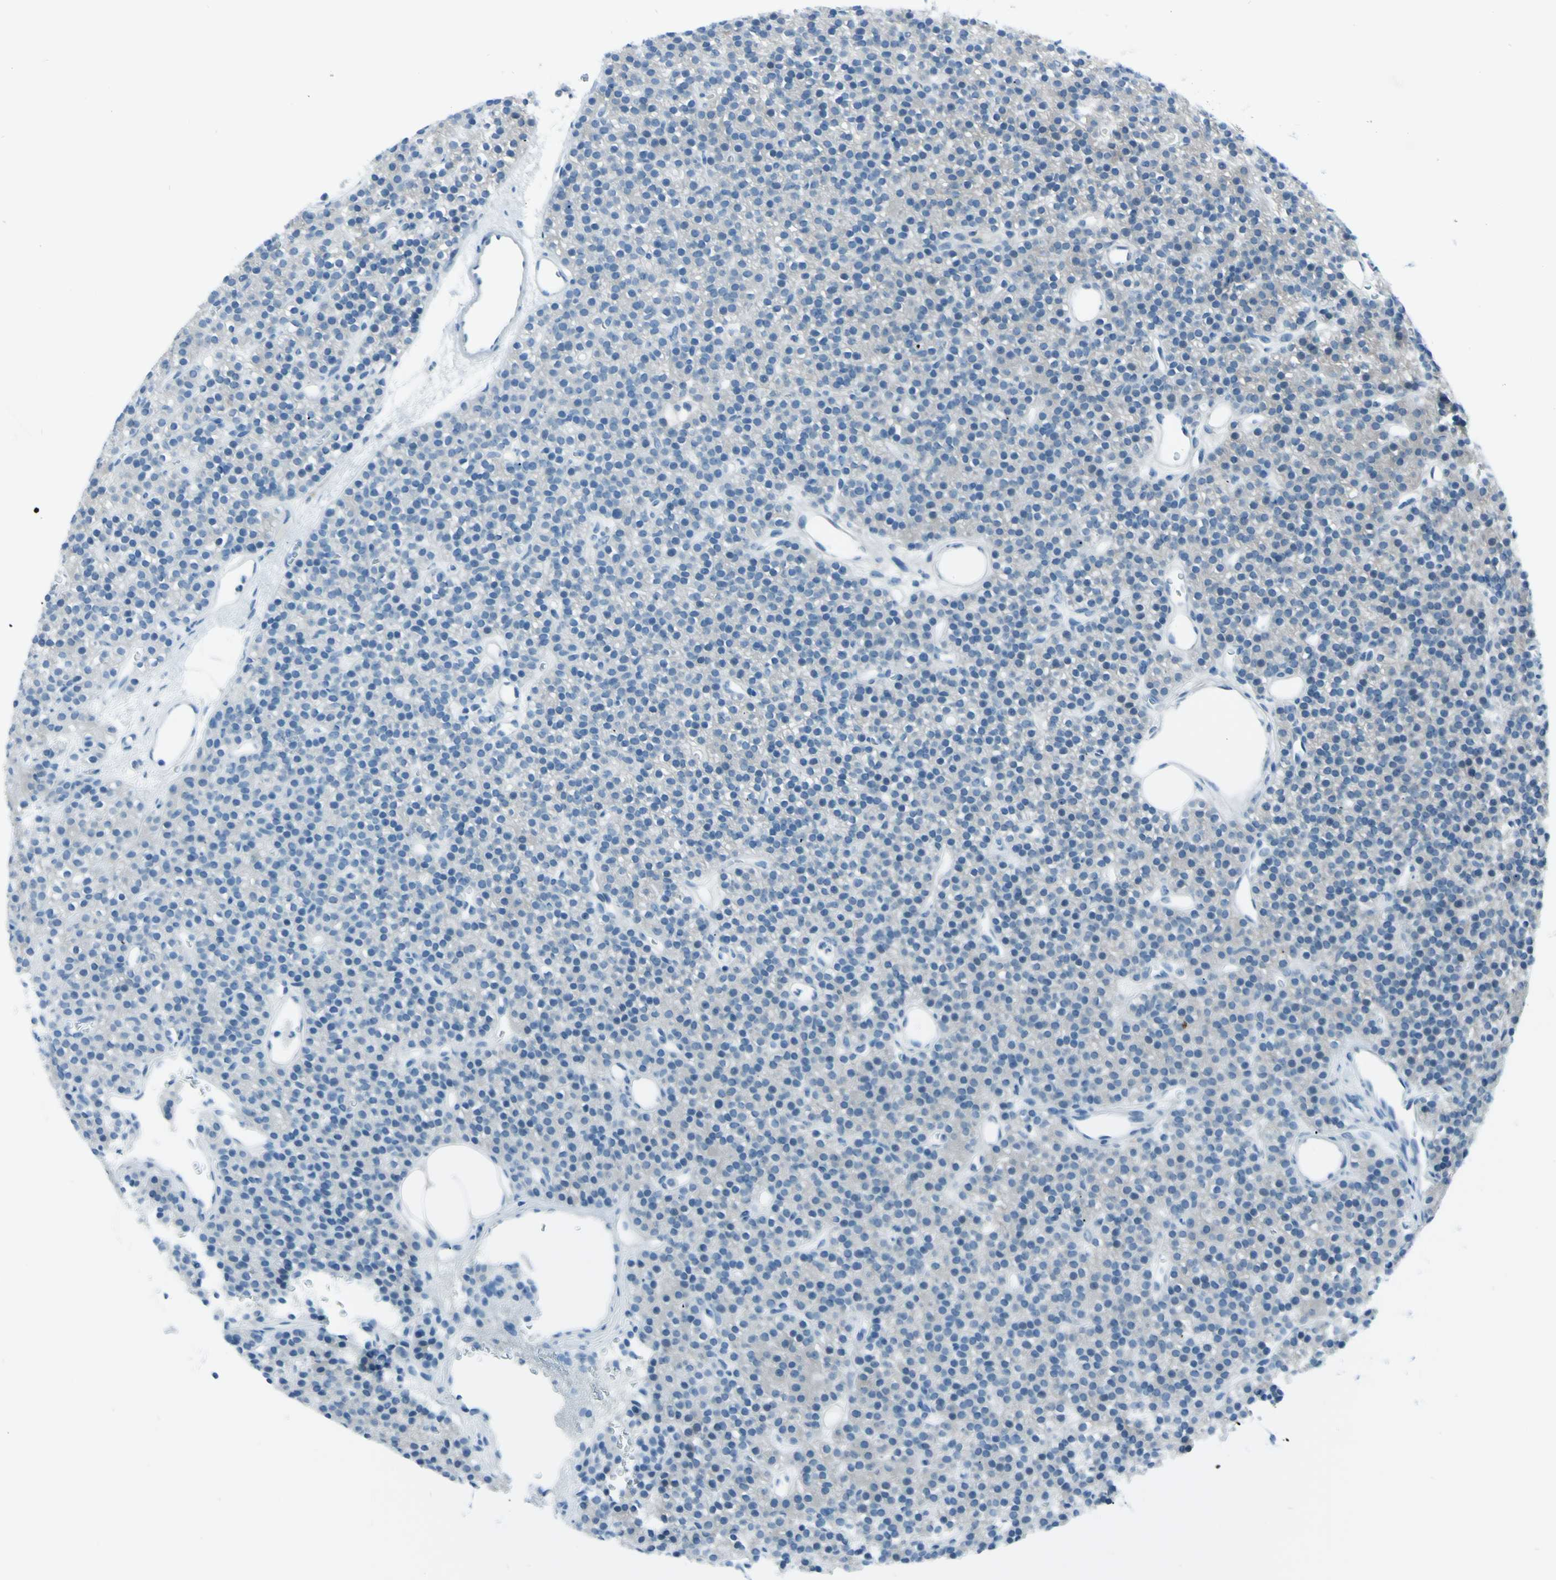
{"staining": {"intensity": "negative", "quantity": "none", "location": "none"}, "tissue": "parathyroid gland", "cell_type": "Glandular cells", "image_type": "normal", "snomed": [{"axis": "morphology", "description": "Normal tissue, NOS"}, {"axis": "morphology", "description": "Hyperplasia, NOS"}, {"axis": "topography", "description": "Parathyroid gland"}], "caption": "Immunohistochemistry (IHC) of benign human parathyroid gland reveals no expression in glandular cells.", "gene": "AFP", "patient": {"sex": "male", "age": 44}}